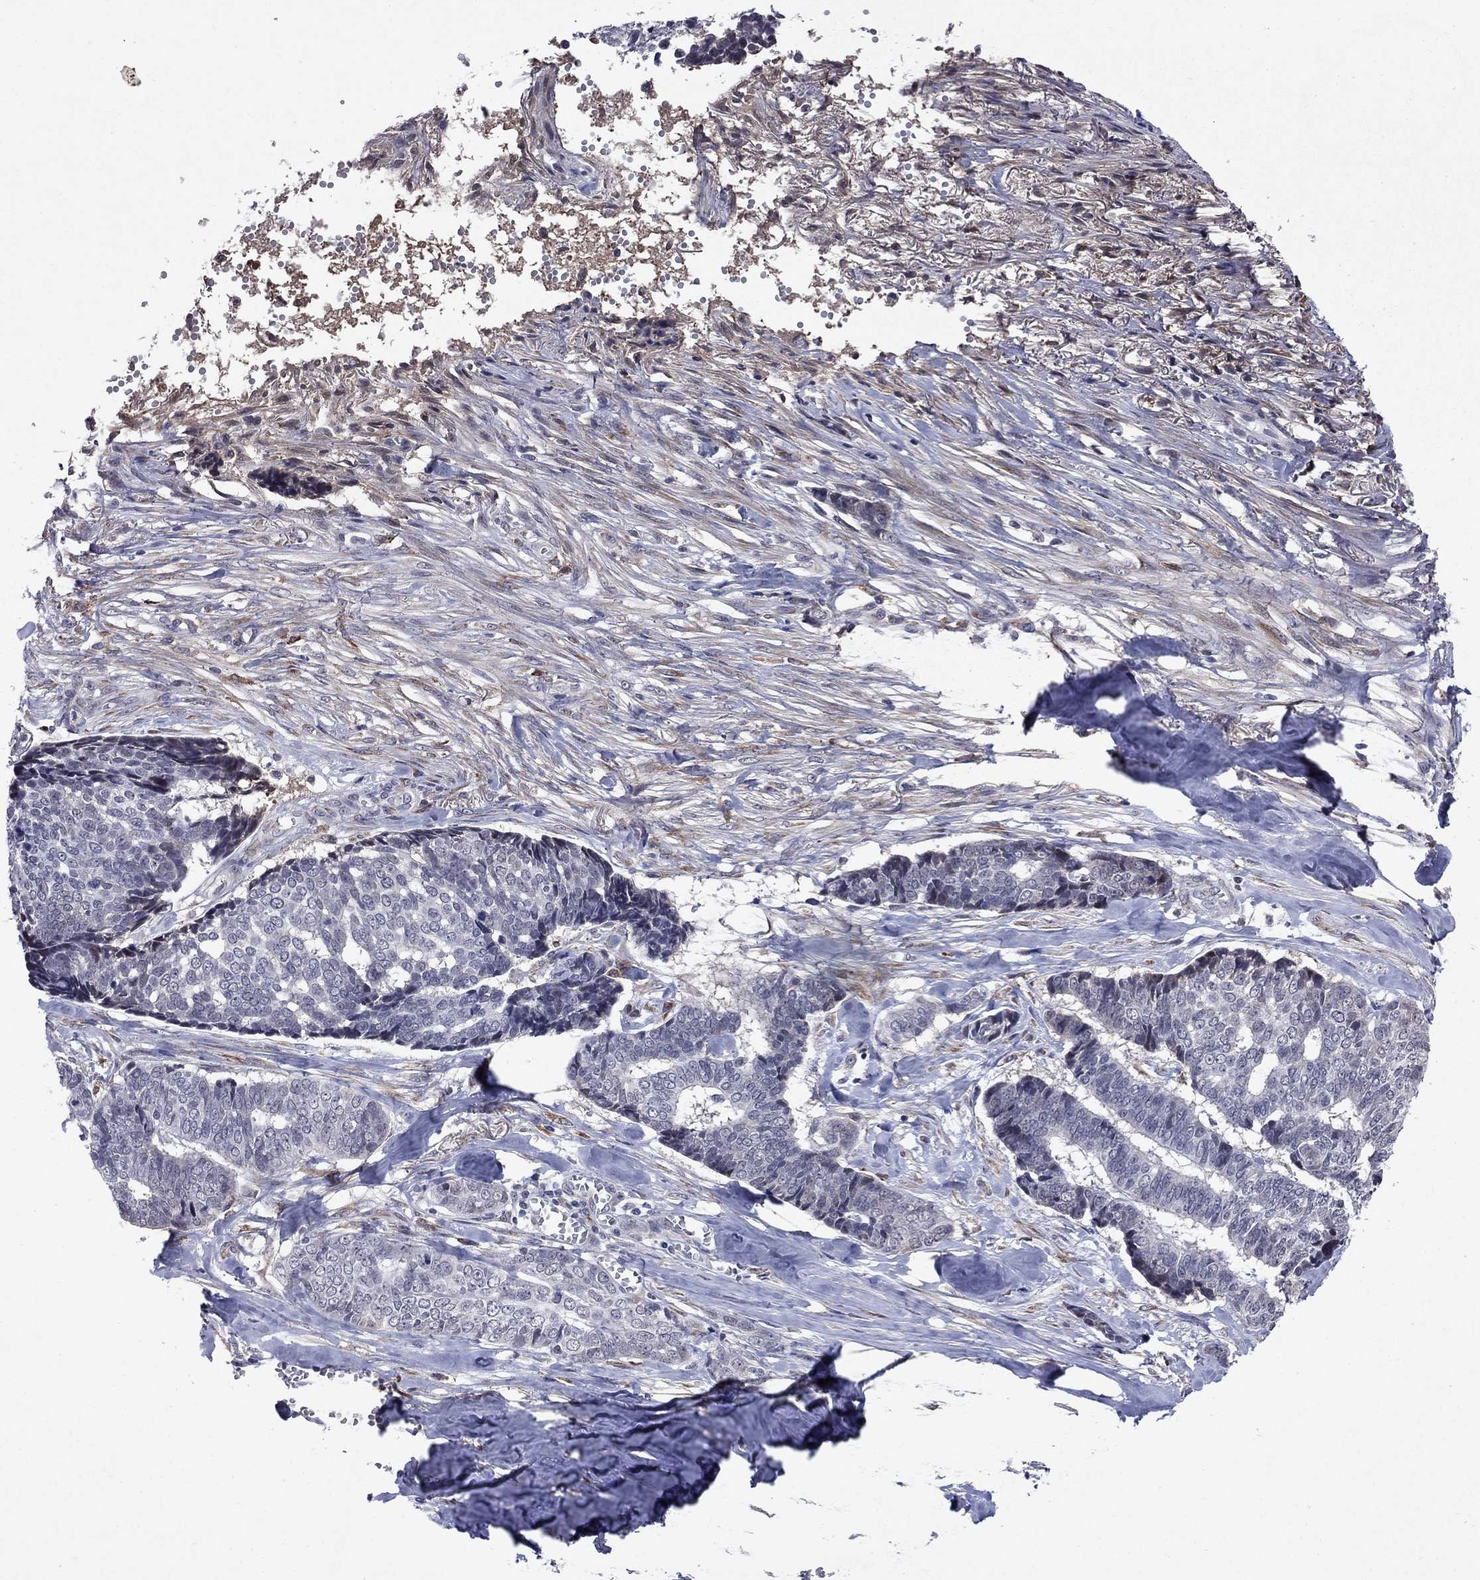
{"staining": {"intensity": "negative", "quantity": "none", "location": "none"}, "tissue": "skin cancer", "cell_type": "Tumor cells", "image_type": "cancer", "snomed": [{"axis": "morphology", "description": "Basal cell carcinoma"}, {"axis": "topography", "description": "Skin"}], "caption": "A photomicrograph of human skin basal cell carcinoma is negative for staining in tumor cells.", "gene": "ECM1", "patient": {"sex": "male", "age": 86}}